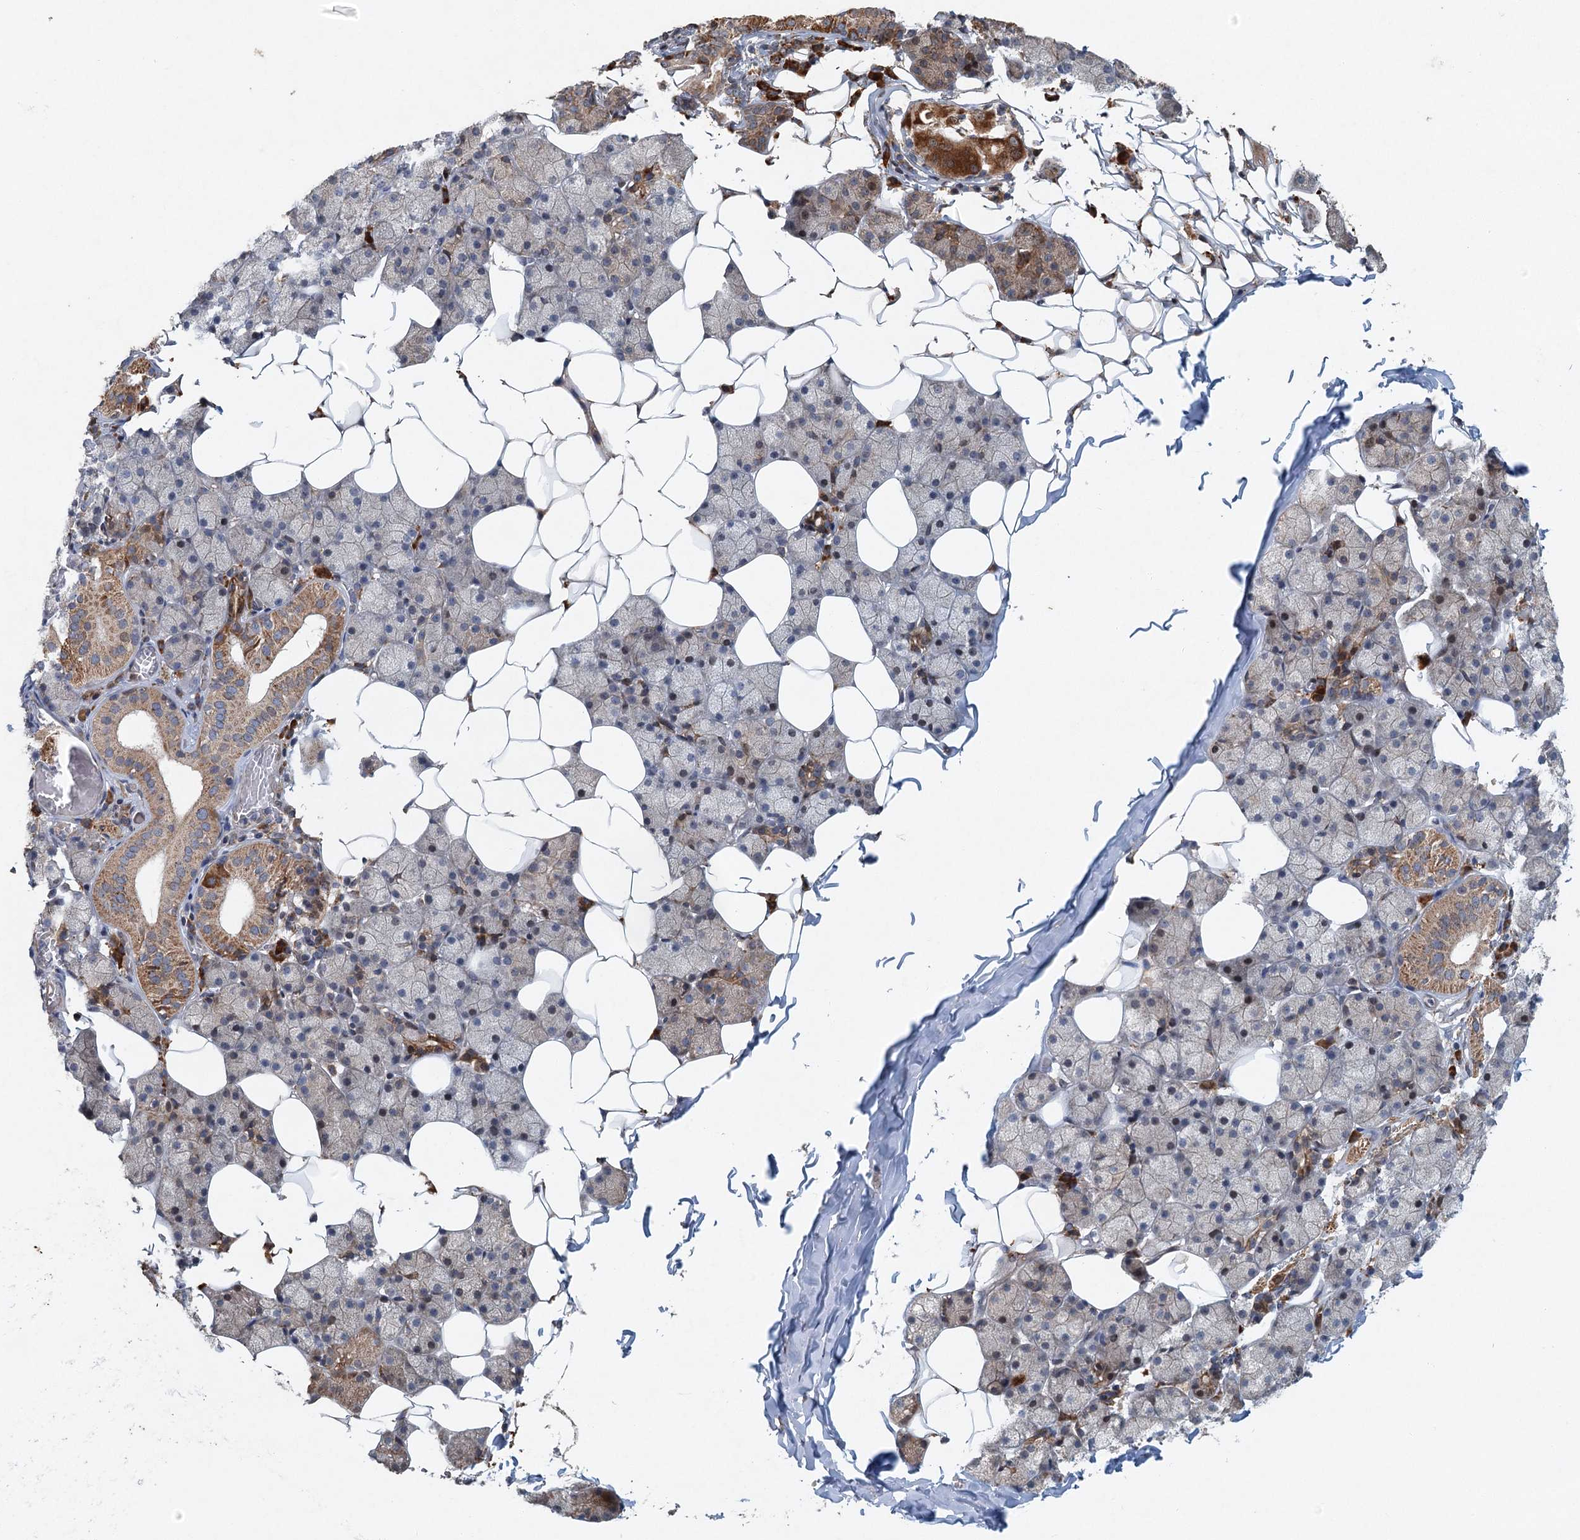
{"staining": {"intensity": "moderate", "quantity": "25%-75%", "location": "cytoplasmic/membranous"}, "tissue": "salivary gland", "cell_type": "Glandular cells", "image_type": "normal", "snomed": [{"axis": "morphology", "description": "Normal tissue, NOS"}, {"axis": "topography", "description": "Salivary gland"}], "caption": "A high-resolution photomicrograph shows immunohistochemistry (IHC) staining of benign salivary gland, which displays moderate cytoplasmic/membranous staining in about 25%-75% of glandular cells. (DAB (3,3'-diaminobenzidine) = brown stain, brightfield microscopy at high magnification).", "gene": "SRPX2", "patient": {"sex": "female", "age": 33}}